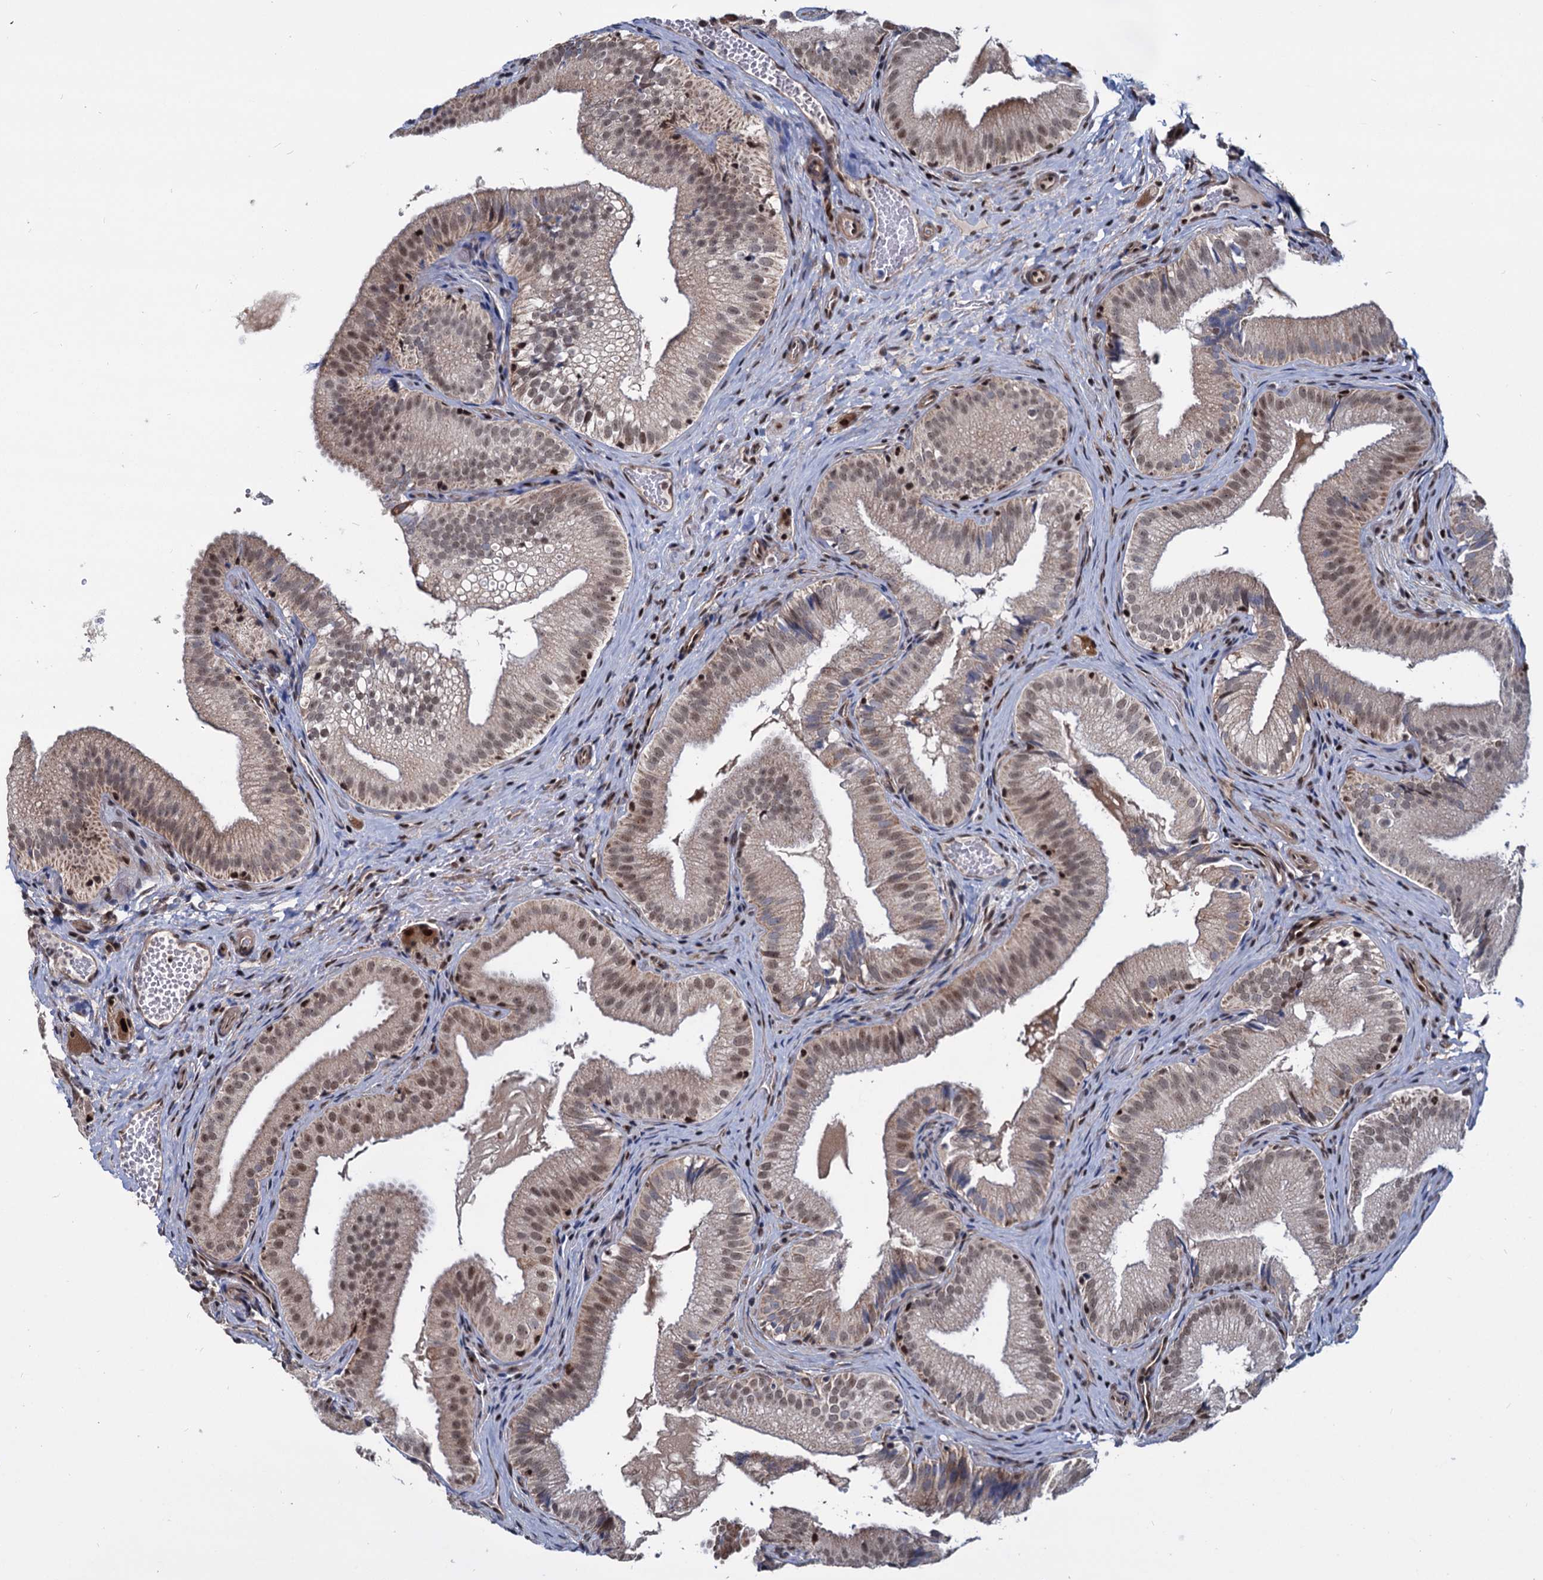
{"staining": {"intensity": "moderate", "quantity": ">75%", "location": "nuclear"}, "tissue": "gallbladder", "cell_type": "Glandular cells", "image_type": "normal", "snomed": [{"axis": "morphology", "description": "Normal tissue, NOS"}, {"axis": "topography", "description": "Gallbladder"}], "caption": "Human gallbladder stained for a protein (brown) reveals moderate nuclear positive positivity in approximately >75% of glandular cells.", "gene": "UBLCP1", "patient": {"sex": "female", "age": 30}}